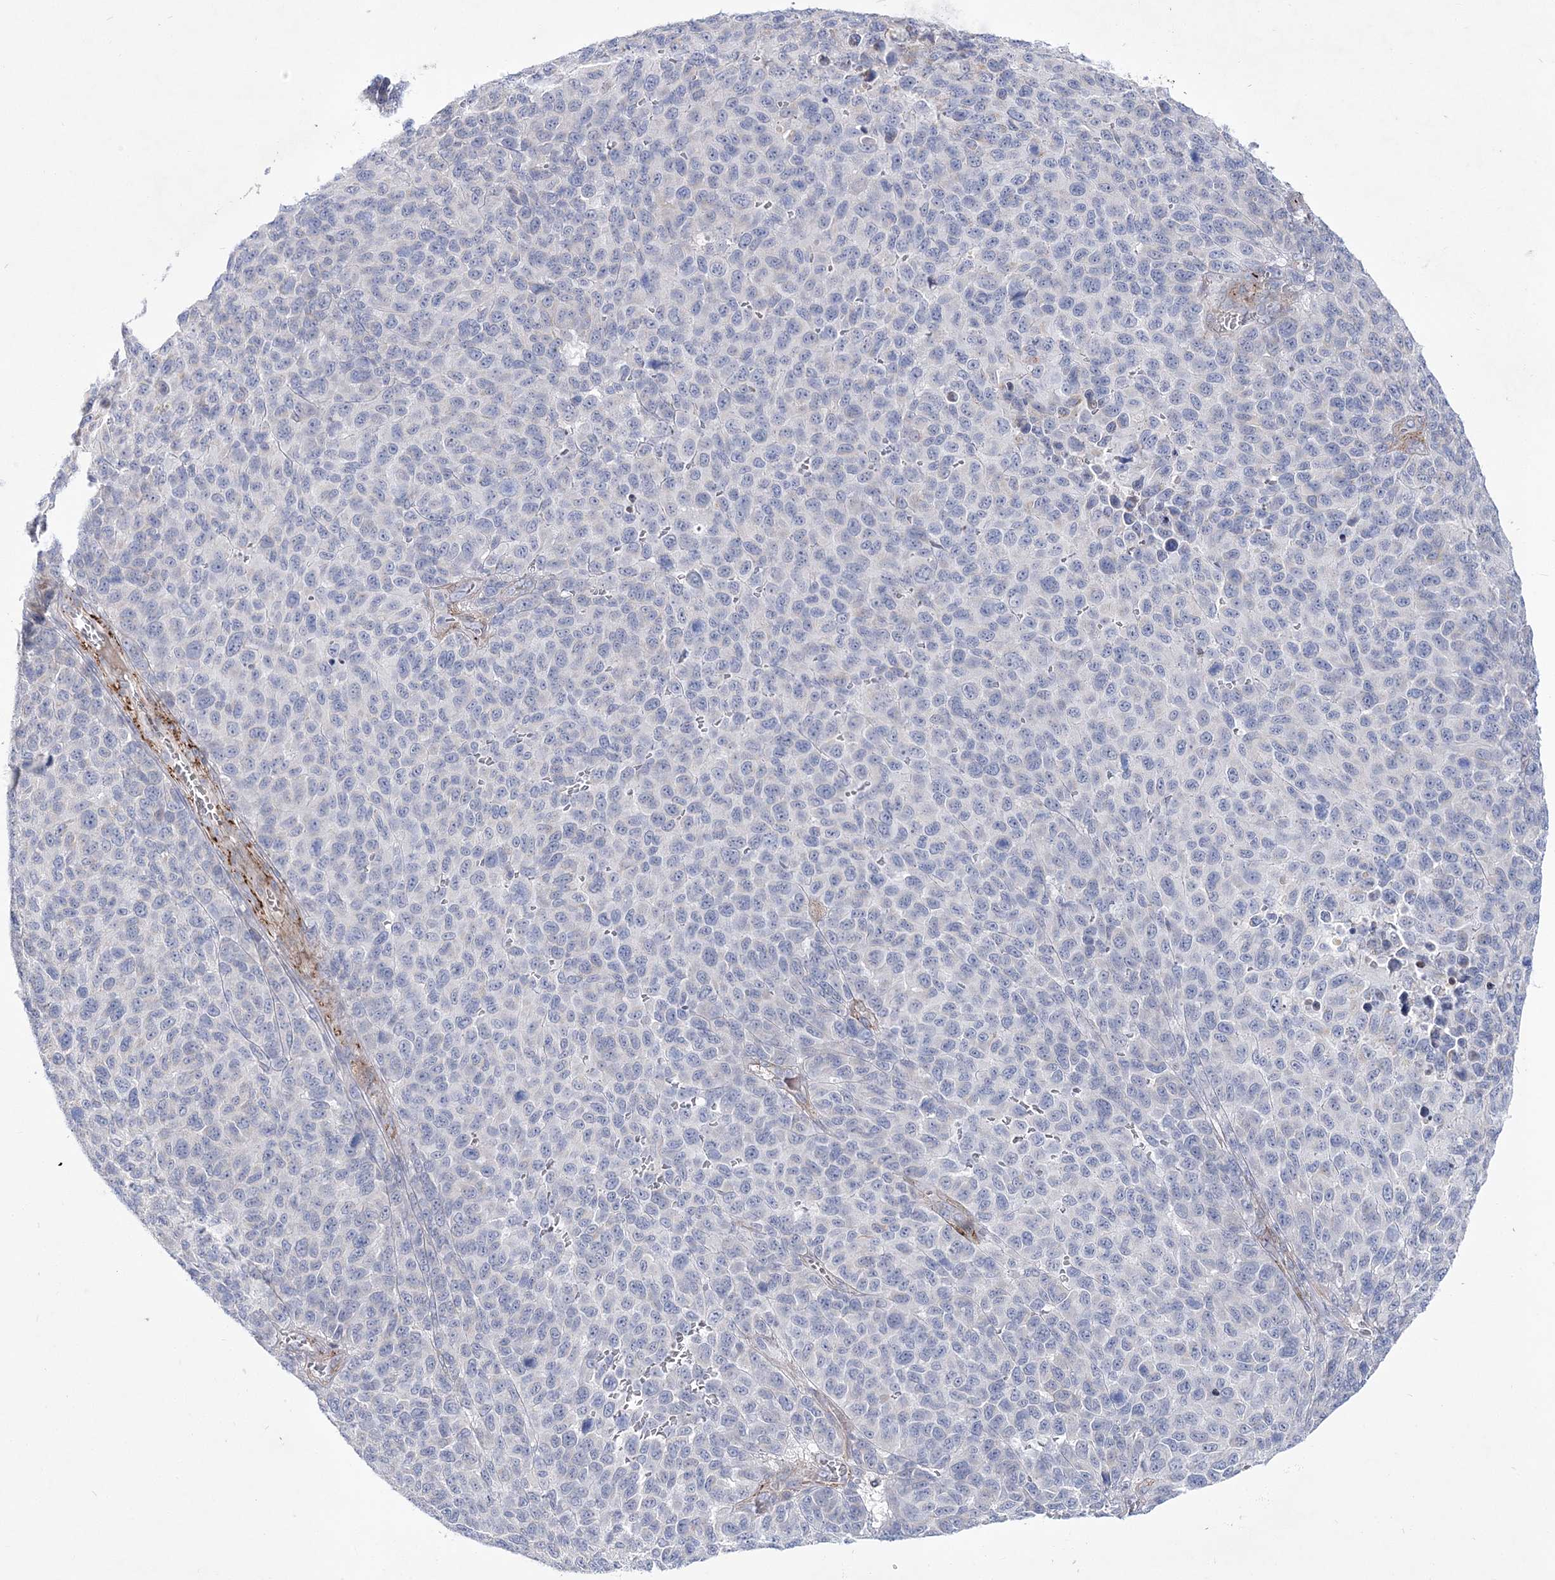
{"staining": {"intensity": "negative", "quantity": "none", "location": "none"}, "tissue": "melanoma", "cell_type": "Tumor cells", "image_type": "cancer", "snomed": [{"axis": "morphology", "description": "Malignant melanoma, NOS"}, {"axis": "topography", "description": "Skin"}], "caption": "Immunohistochemical staining of human malignant melanoma demonstrates no significant staining in tumor cells.", "gene": "ANO1", "patient": {"sex": "male", "age": 49}}